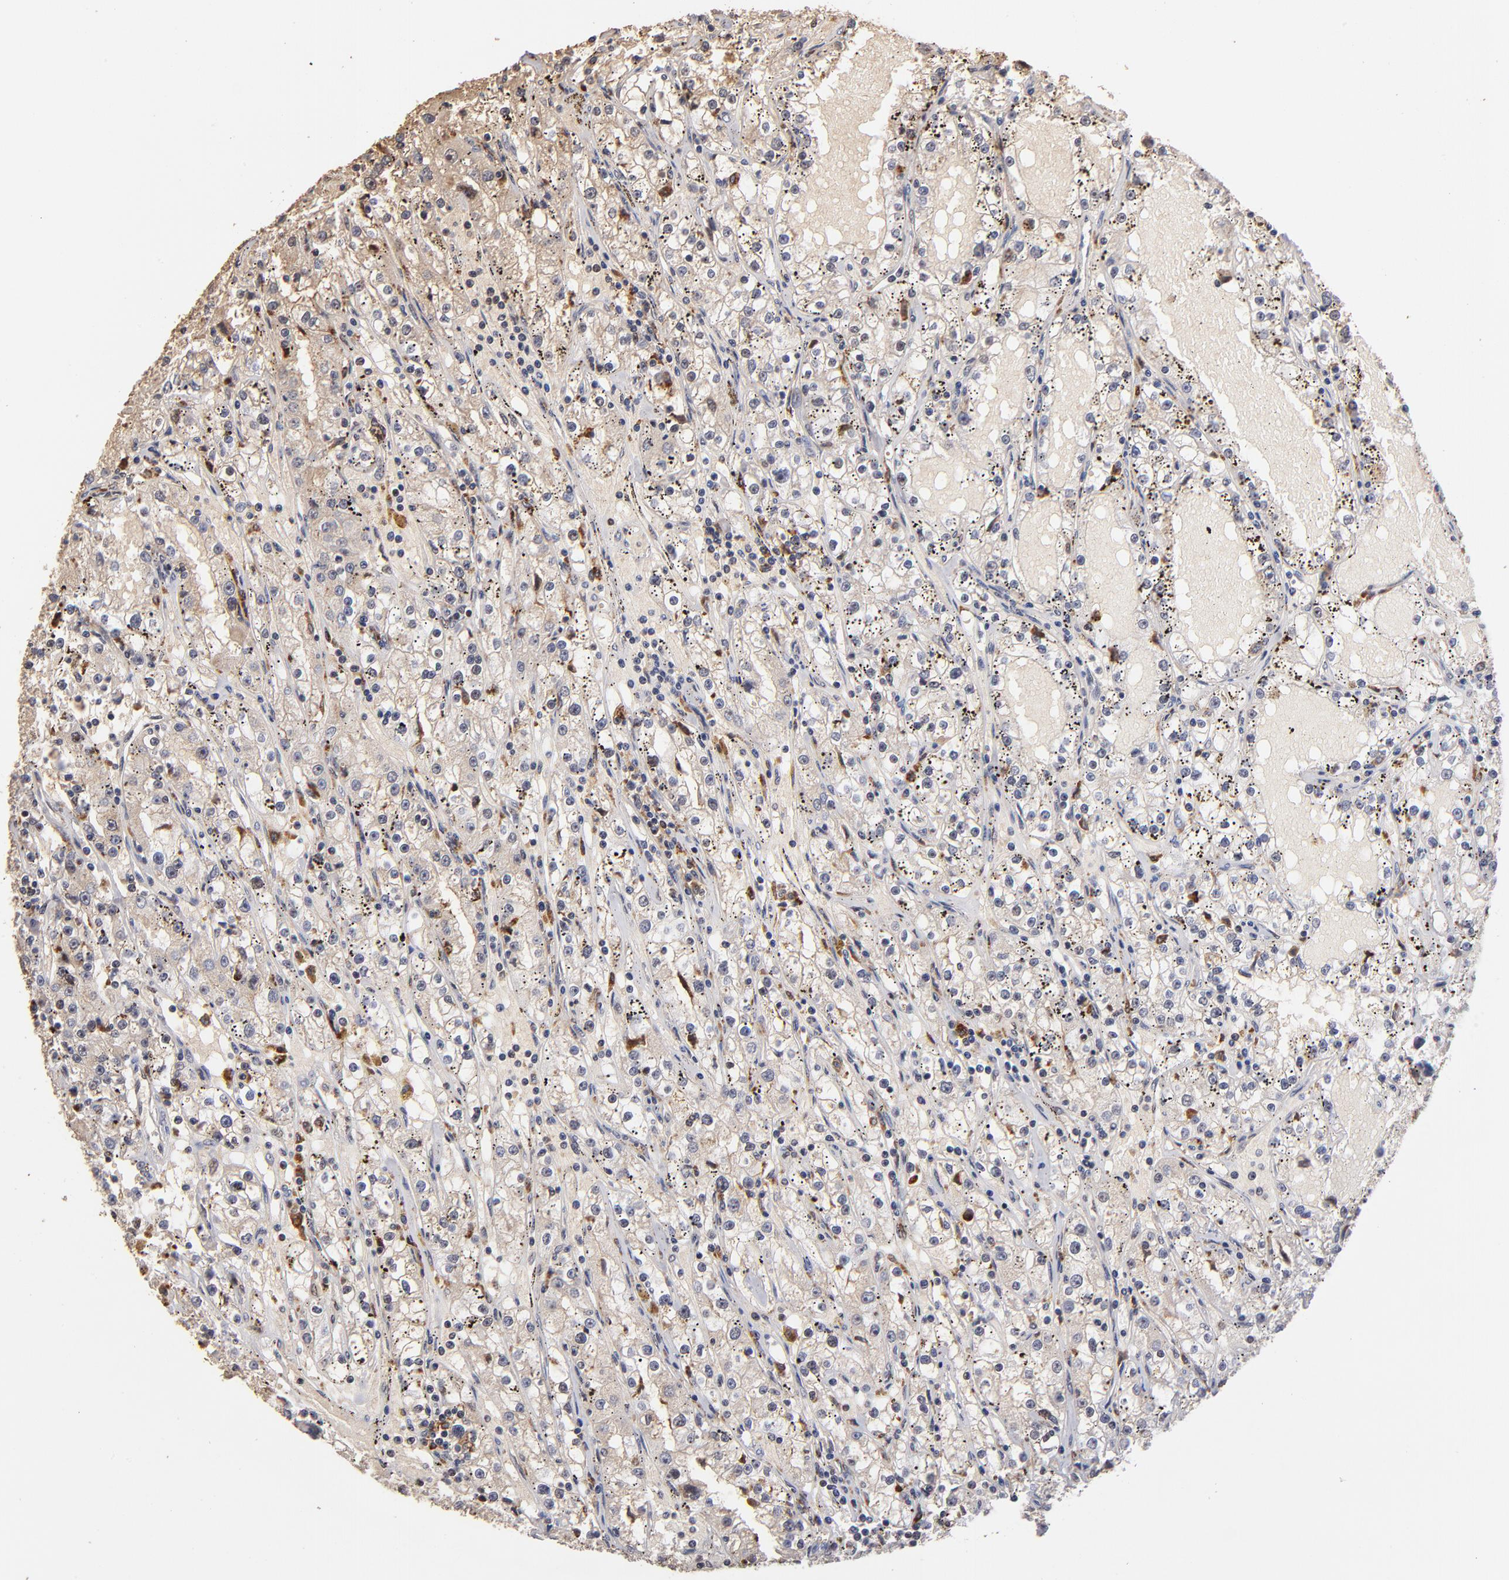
{"staining": {"intensity": "moderate", "quantity": "<25%", "location": "nuclear"}, "tissue": "renal cancer", "cell_type": "Tumor cells", "image_type": "cancer", "snomed": [{"axis": "morphology", "description": "Adenocarcinoma, NOS"}, {"axis": "topography", "description": "Kidney"}], "caption": "Renal cancer (adenocarcinoma) stained with a brown dye exhibits moderate nuclear positive staining in approximately <25% of tumor cells.", "gene": "ZNF146", "patient": {"sex": "male", "age": 56}}